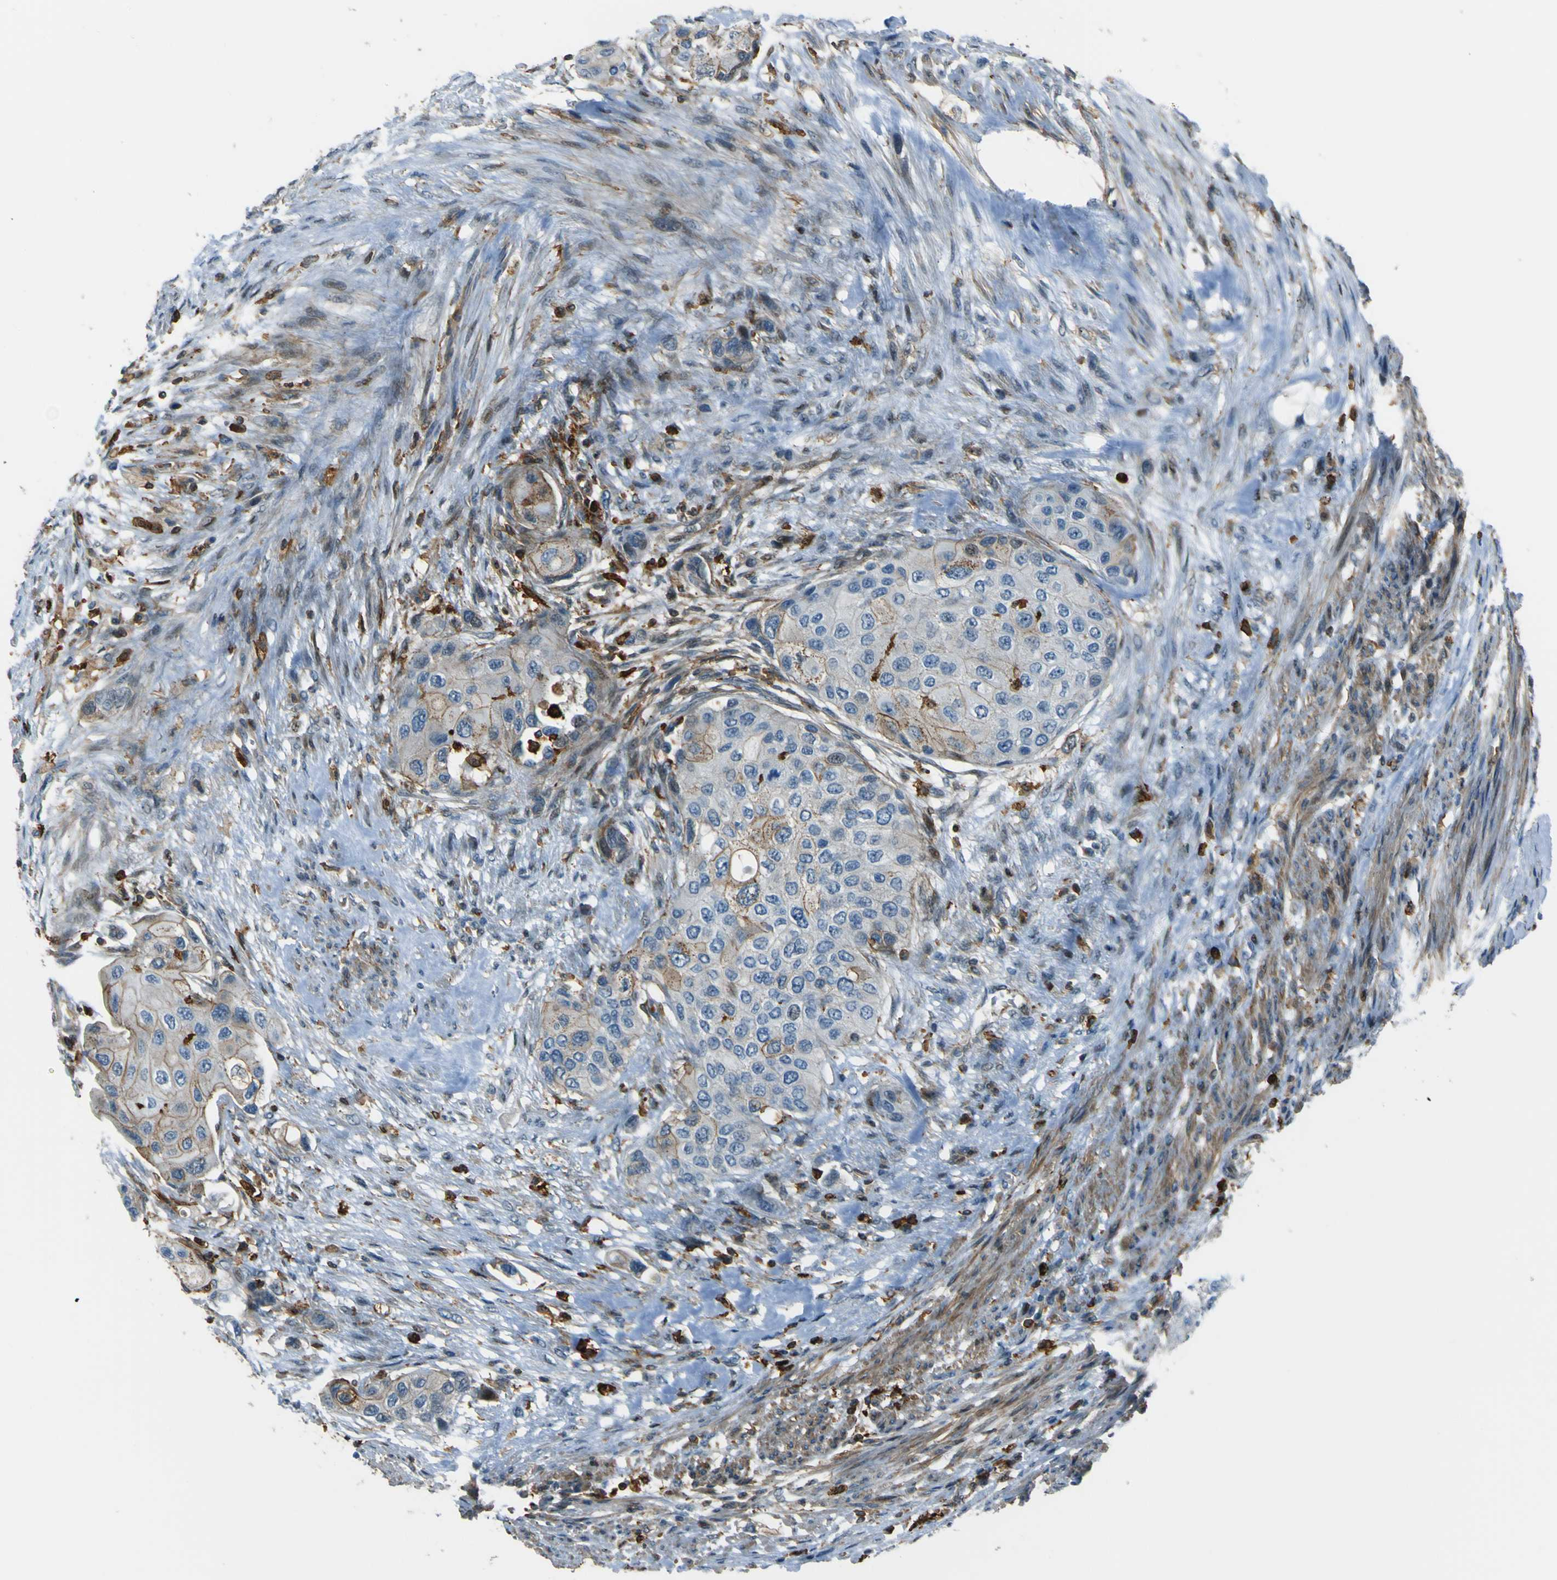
{"staining": {"intensity": "weak", "quantity": "<25%", "location": "cytoplasmic/membranous"}, "tissue": "urothelial cancer", "cell_type": "Tumor cells", "image_type": "cancer", "snomed": [{"axis": "morphology", "description": "Urothelial carcinoma, High grade"}, {"axis": "topography", "description": "Urinary bladder"}], "caption": "Immunohistochemistry (IHC) image of neoplastic tissue: urothelial carcinoma (high-grade) stained with DAB (3,3'-diaminobenzidine) shows no significant protein expression in tumor cells.", "gene": "PCDHB5", "patient": {"sex": "female", "age": 56}}